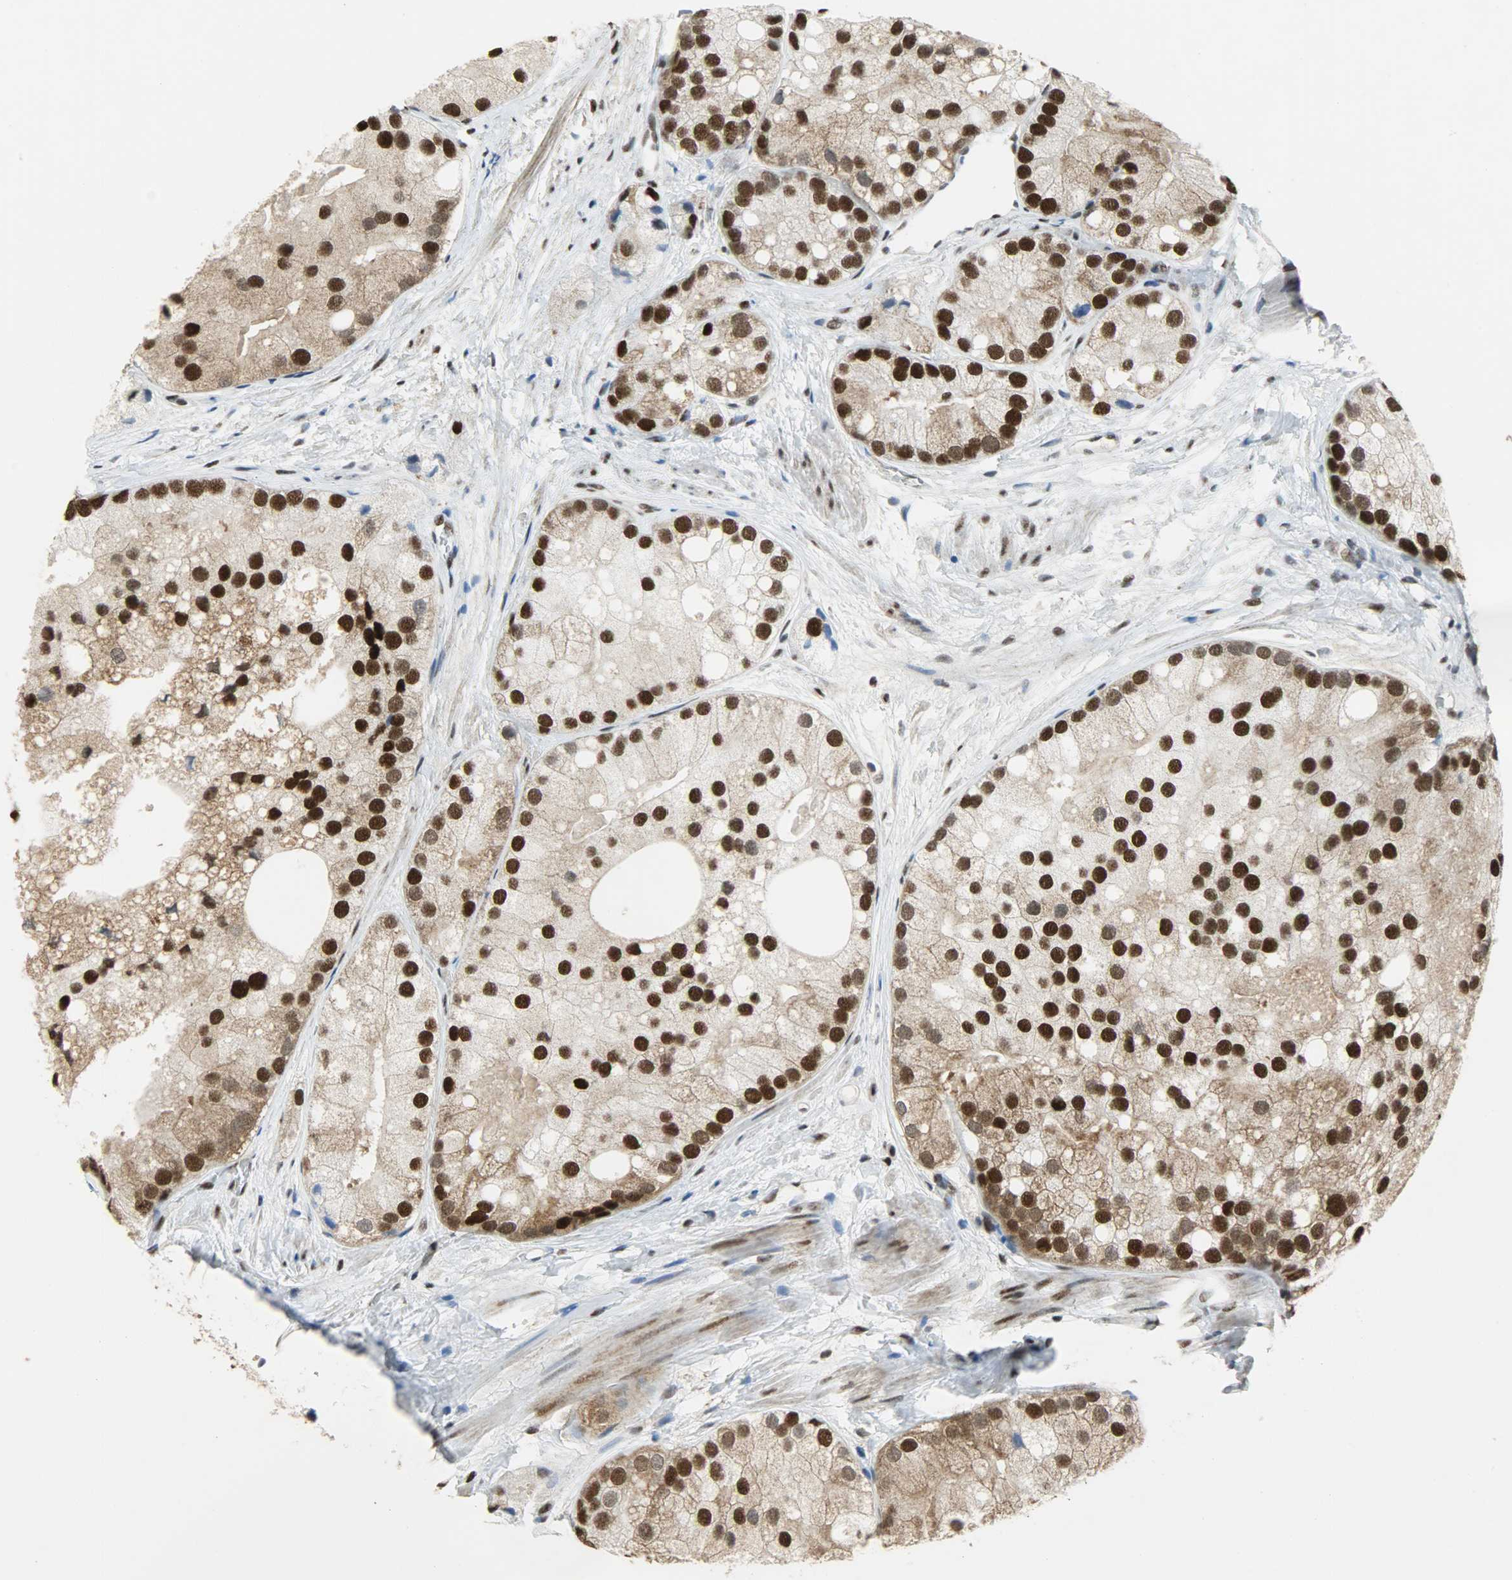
{"staining": {"intensity": "strong", "quantity": ">75%", "location": "nuclear"}, "tissue": "prostate cancer", "cell_type": "Tumor cells", "image_type": "cancer", "snomed": [{"axis": "morphology", "description": "Adenocarcinoma, Low grade"}, {"axis": "topography", "description": "Prostate"}], "caption": "A brown stain shows strong nuclear positivity of a protein in human prostate adenocarcinoma (low-grade) tumor cells.", "gene": "SSB", "patient": {"sex": "male", "age": 69}}